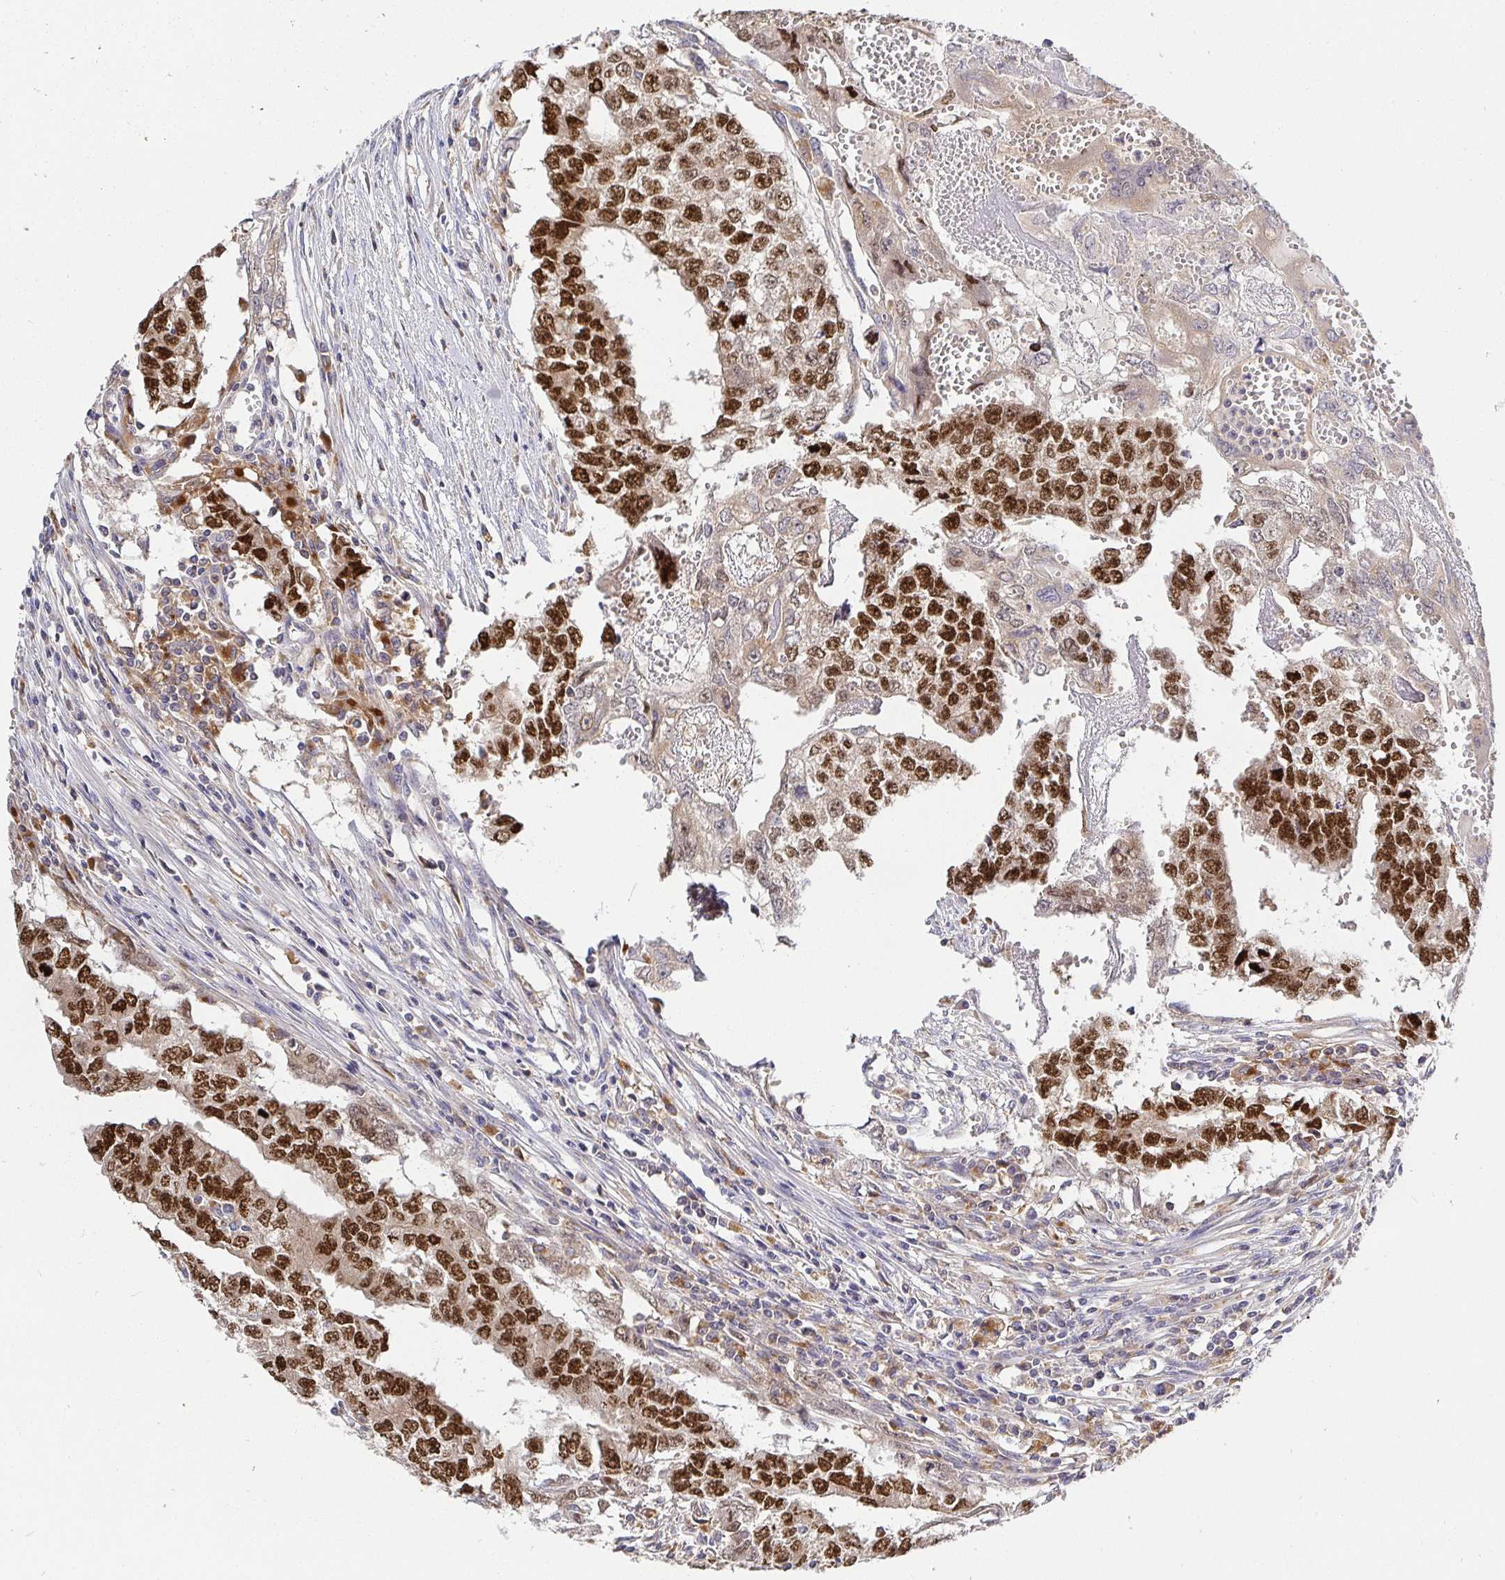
{"staining": {"intensity": "strong", "quantity": ">75%", "location": "cytoplasmic/membranous"}, "tissue": "testis cancer", "cell_type": "Tumor cells", "image_type": "cancer", "snomed": [{"axis": "morphology", "description": "Carcinoma, Embryonal, NOS"}, {"axis": "morphology", "description": "Teratoma, malignant, NOS"}, {"axis": "topography", "description": "Testis"}], "caption": "The micrograph exhibits staining of testis cancer, revealing strong cytoplasmic/membranous protein staining (brown color) within tumor cells. The protein of interest is stained brown, and the nuclei are stained in blue (DAB (3,3'-diaminobenzidine) IHC with brightfield microscopy, high magnification).", "gene": "ATP6V1F", "patient": {"sex": "male", "age": 24}}